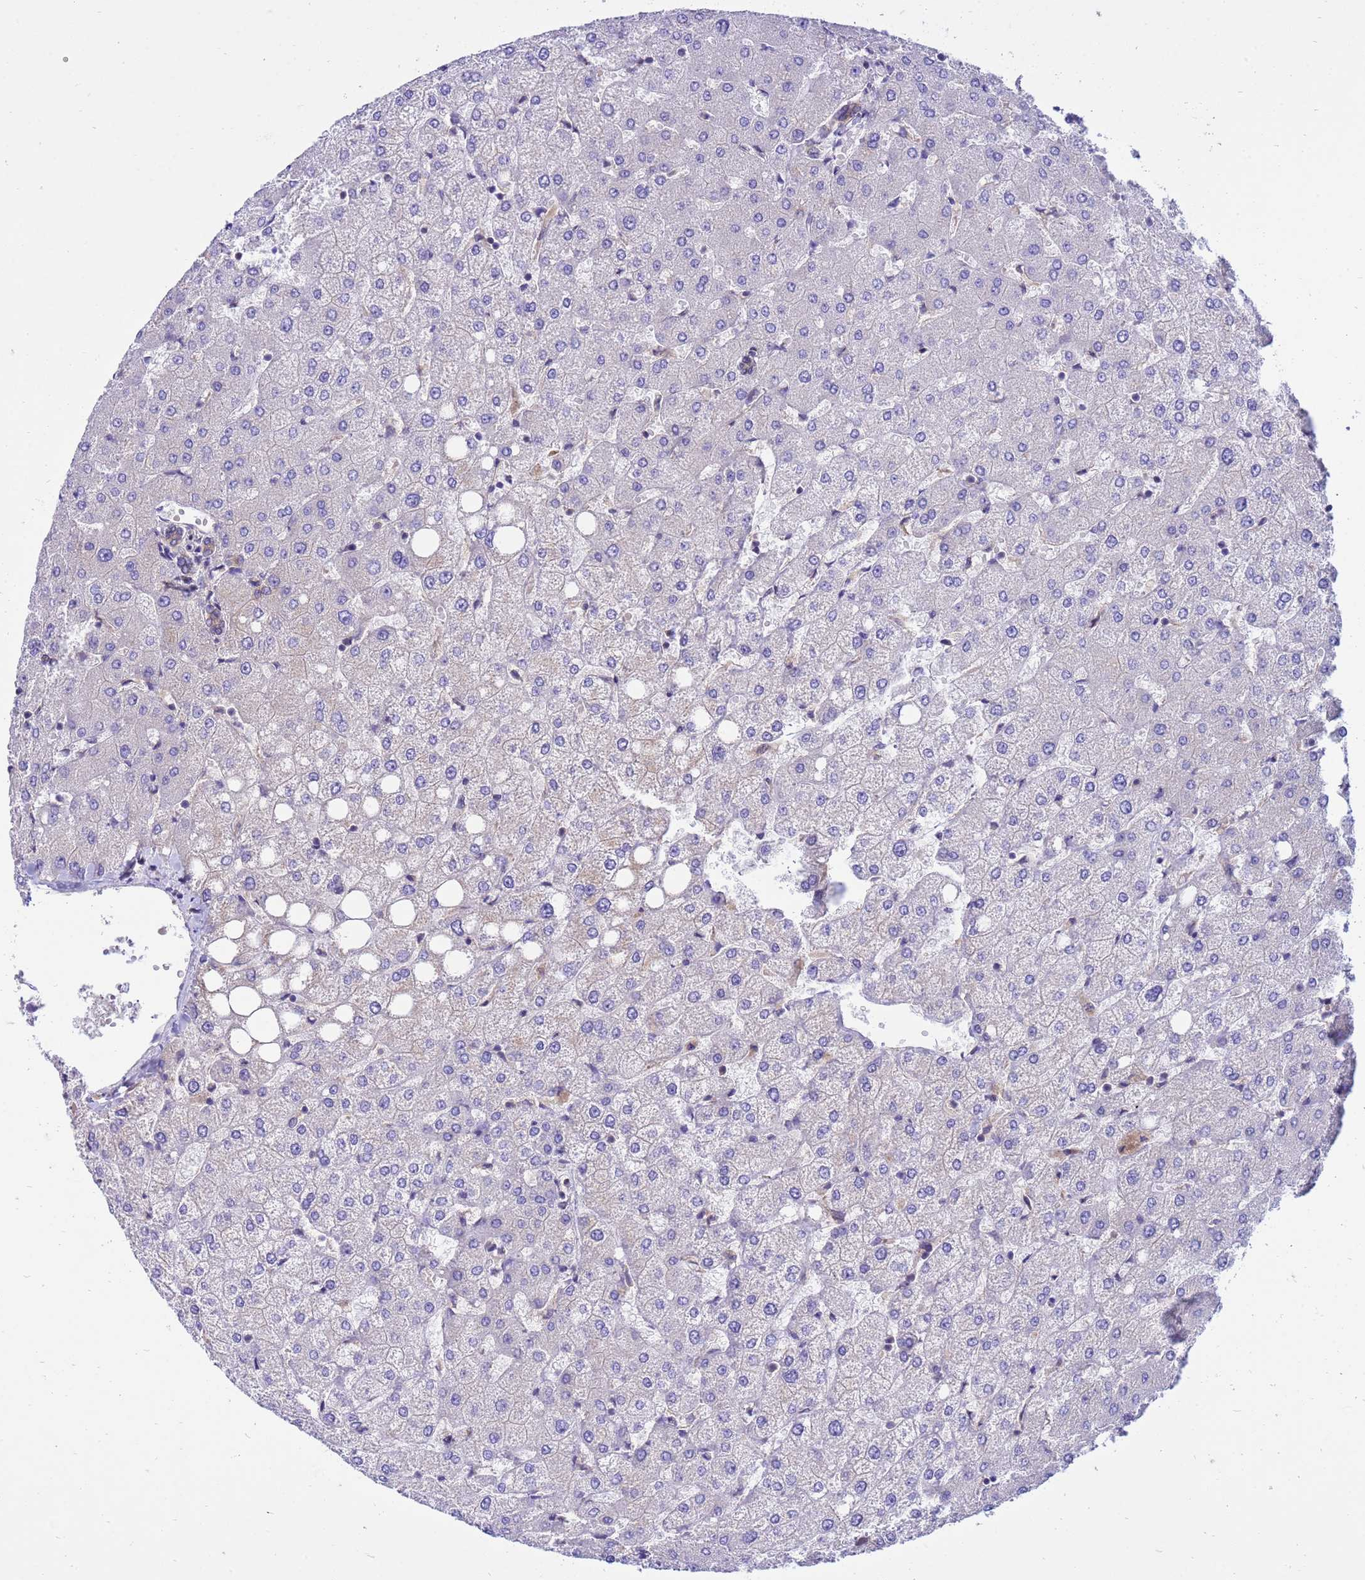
{"staining": {"intensity": "negative", "quantity": "none", "location": "none"}, "tissue": "liver", "cell_type": "Cholangiocytes", "image_type": "normal", "snomed": [{"axis": "morphology", "description": "Normal tissue, NOS"}, {"axis": "topography", "description": "Liver"}], "caption": "Human liver stained for a protein using immunohistochemistry (IHC) displays no positivity in cholangiocytes.", "gene": "GET3", "patient": {"sex": "female", "age": 54}}